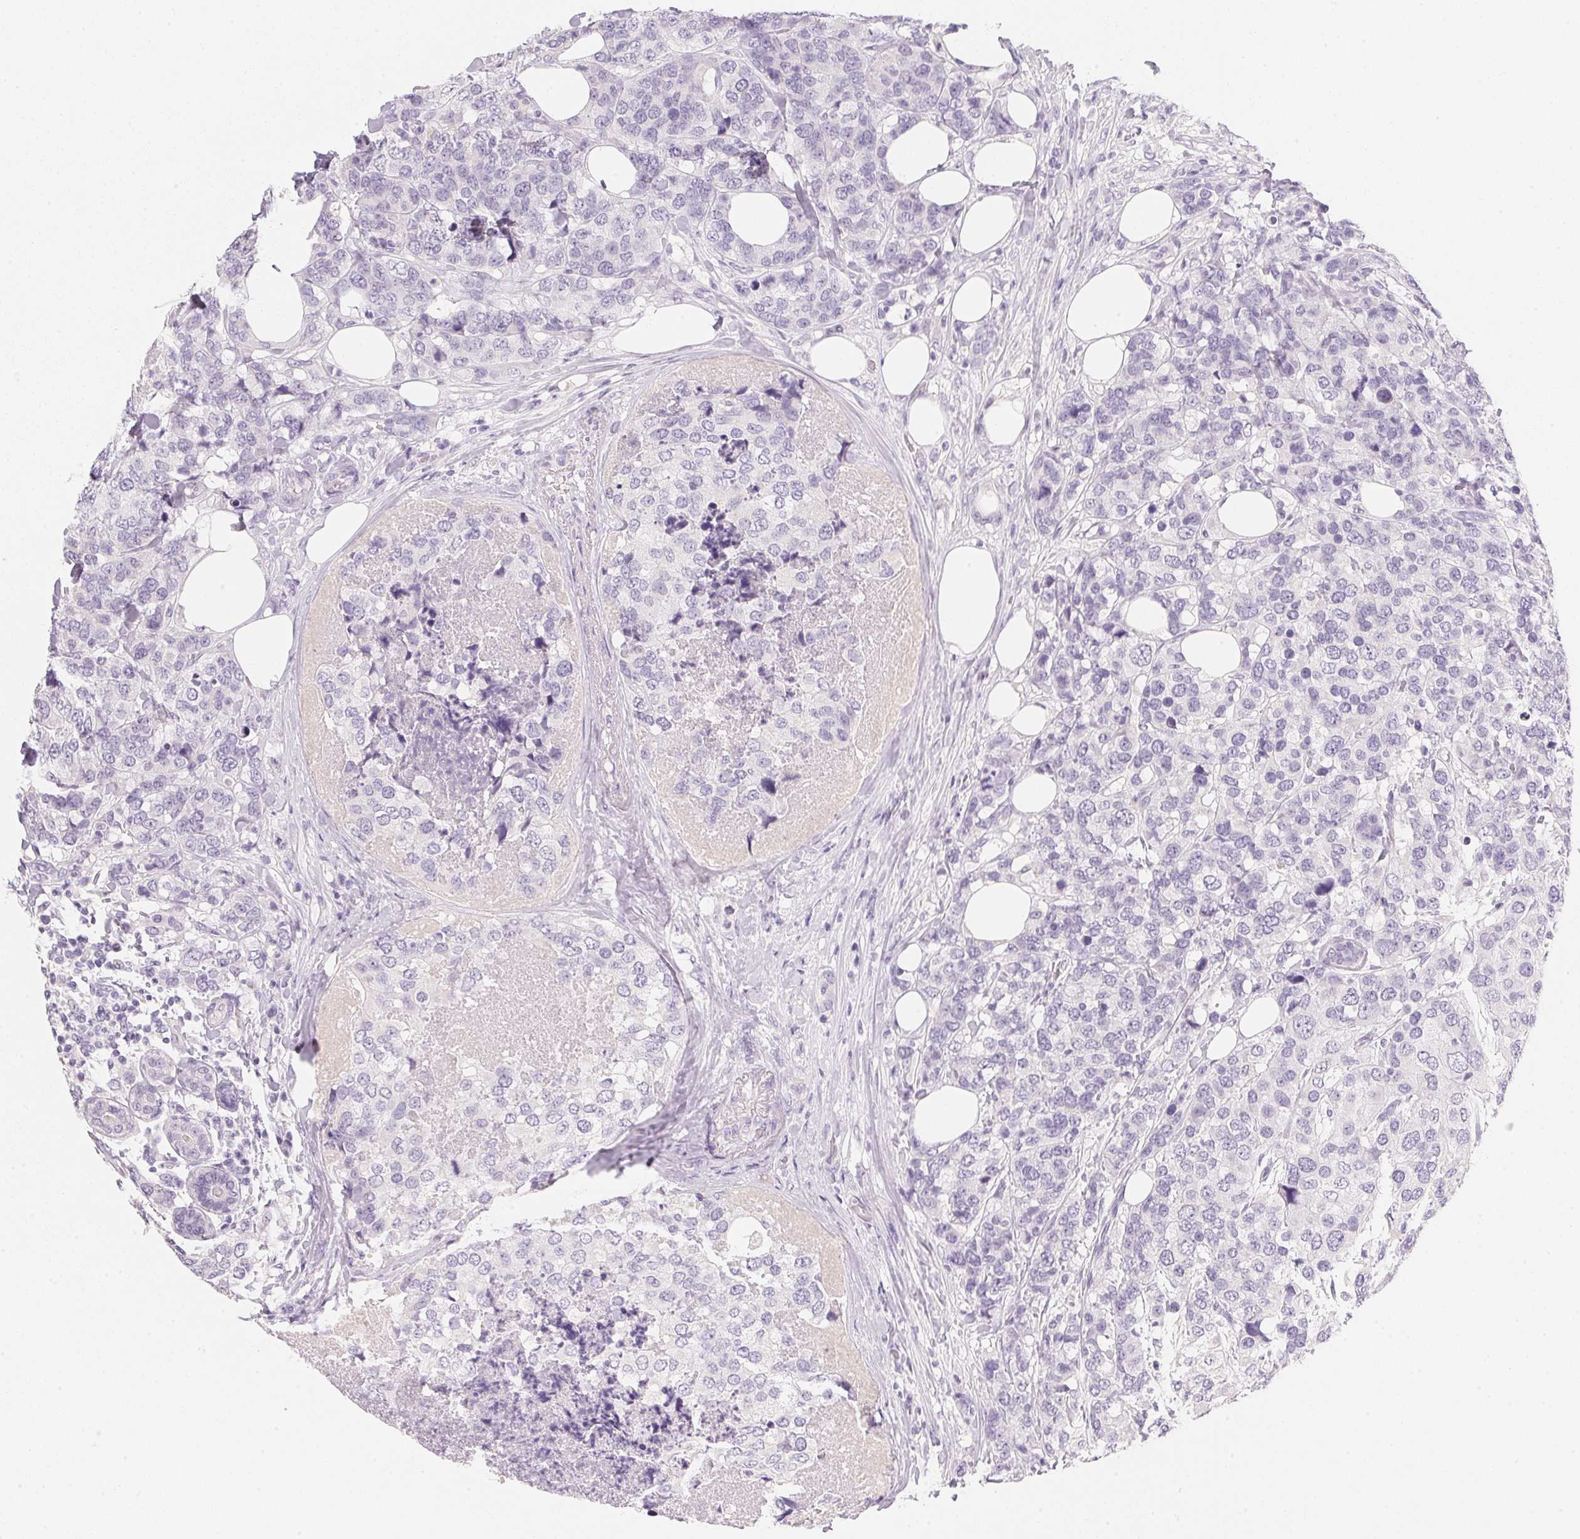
{"staining": {"intensity": "negative", "quantity": "none", "location": "none"}, "tissue": "breast cancer", "cell_type": "Tumor cells", "image_type": "cancer", "snomed": [{"axis": "morphology", "description": "Lobular carcinoma"}, {"axis": "topography", "description": "Breast"}], "caption": "High magnification brightfield microscopy of breast cancer (lobular carcinoma) stained with DAB (3,3'-diaminobenzidine) (brown) and counterstained with hematoxylin (blue): tumor cells show no significant positivity.", "gene": "ACP3", "patient": {"sex": "female", "age": 59}}